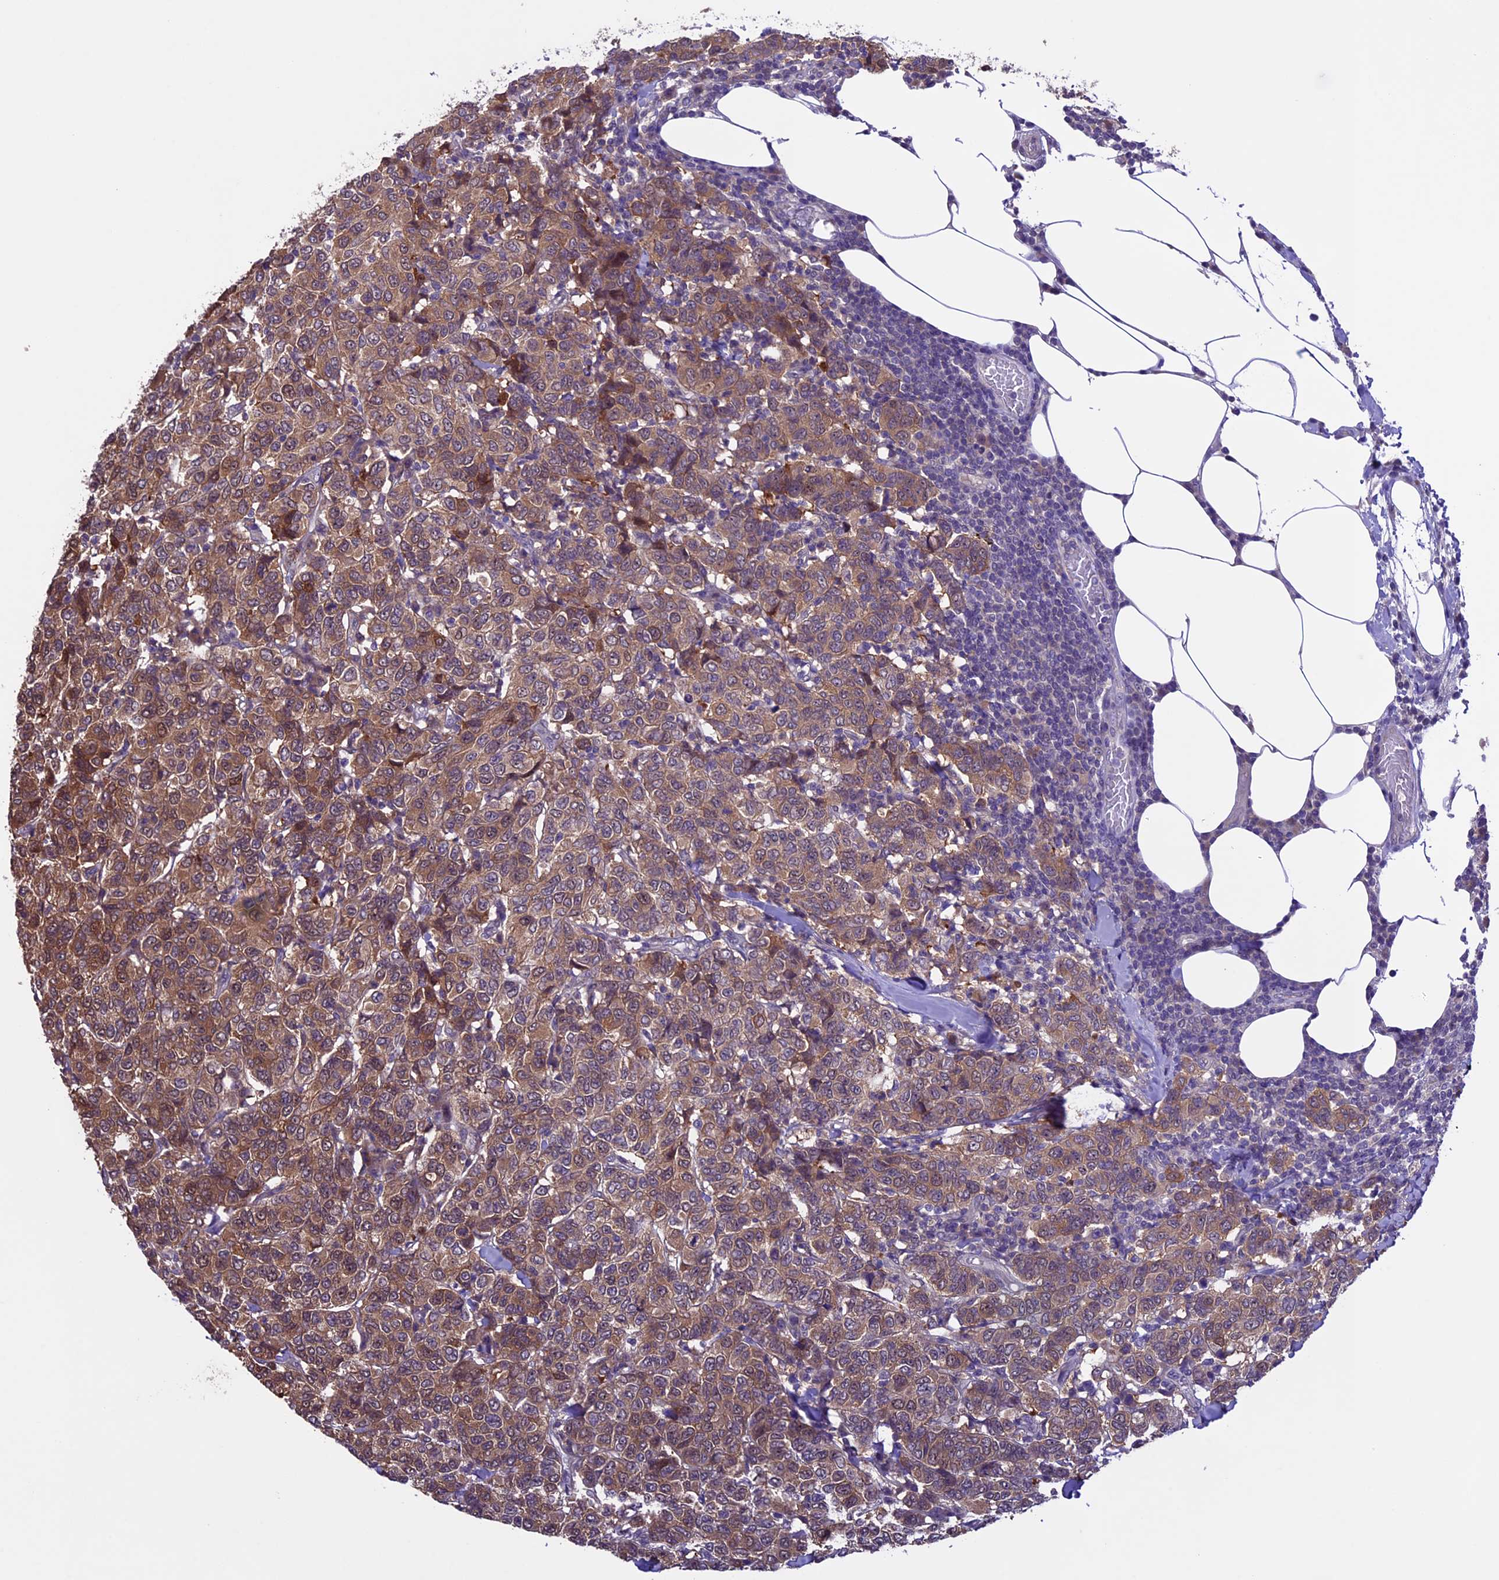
{"staining": {"intensity": "moderate", "quantity": ">75%", "location": "cytoplasmic/membranous"}, "tissue": "breast cancer", "cell_type": "Tumor cells", "image_type": "cancer", "snomed": [{"axis": "morphology", "description": "Duct carcinoma"}, {"axis": "topography", "description": "Breast"}], "caption": "Immunohistochemistry (IHC) of human breast cancer (infiltrating ductal carcinoma) reveals medium levels of moderate cytoplasmic/membranous expression in approximately >75% of tumor cells. Nuclei are stained in blue.", "gene": "XKR7", "patient": {"sex": "female", "age": 55}}